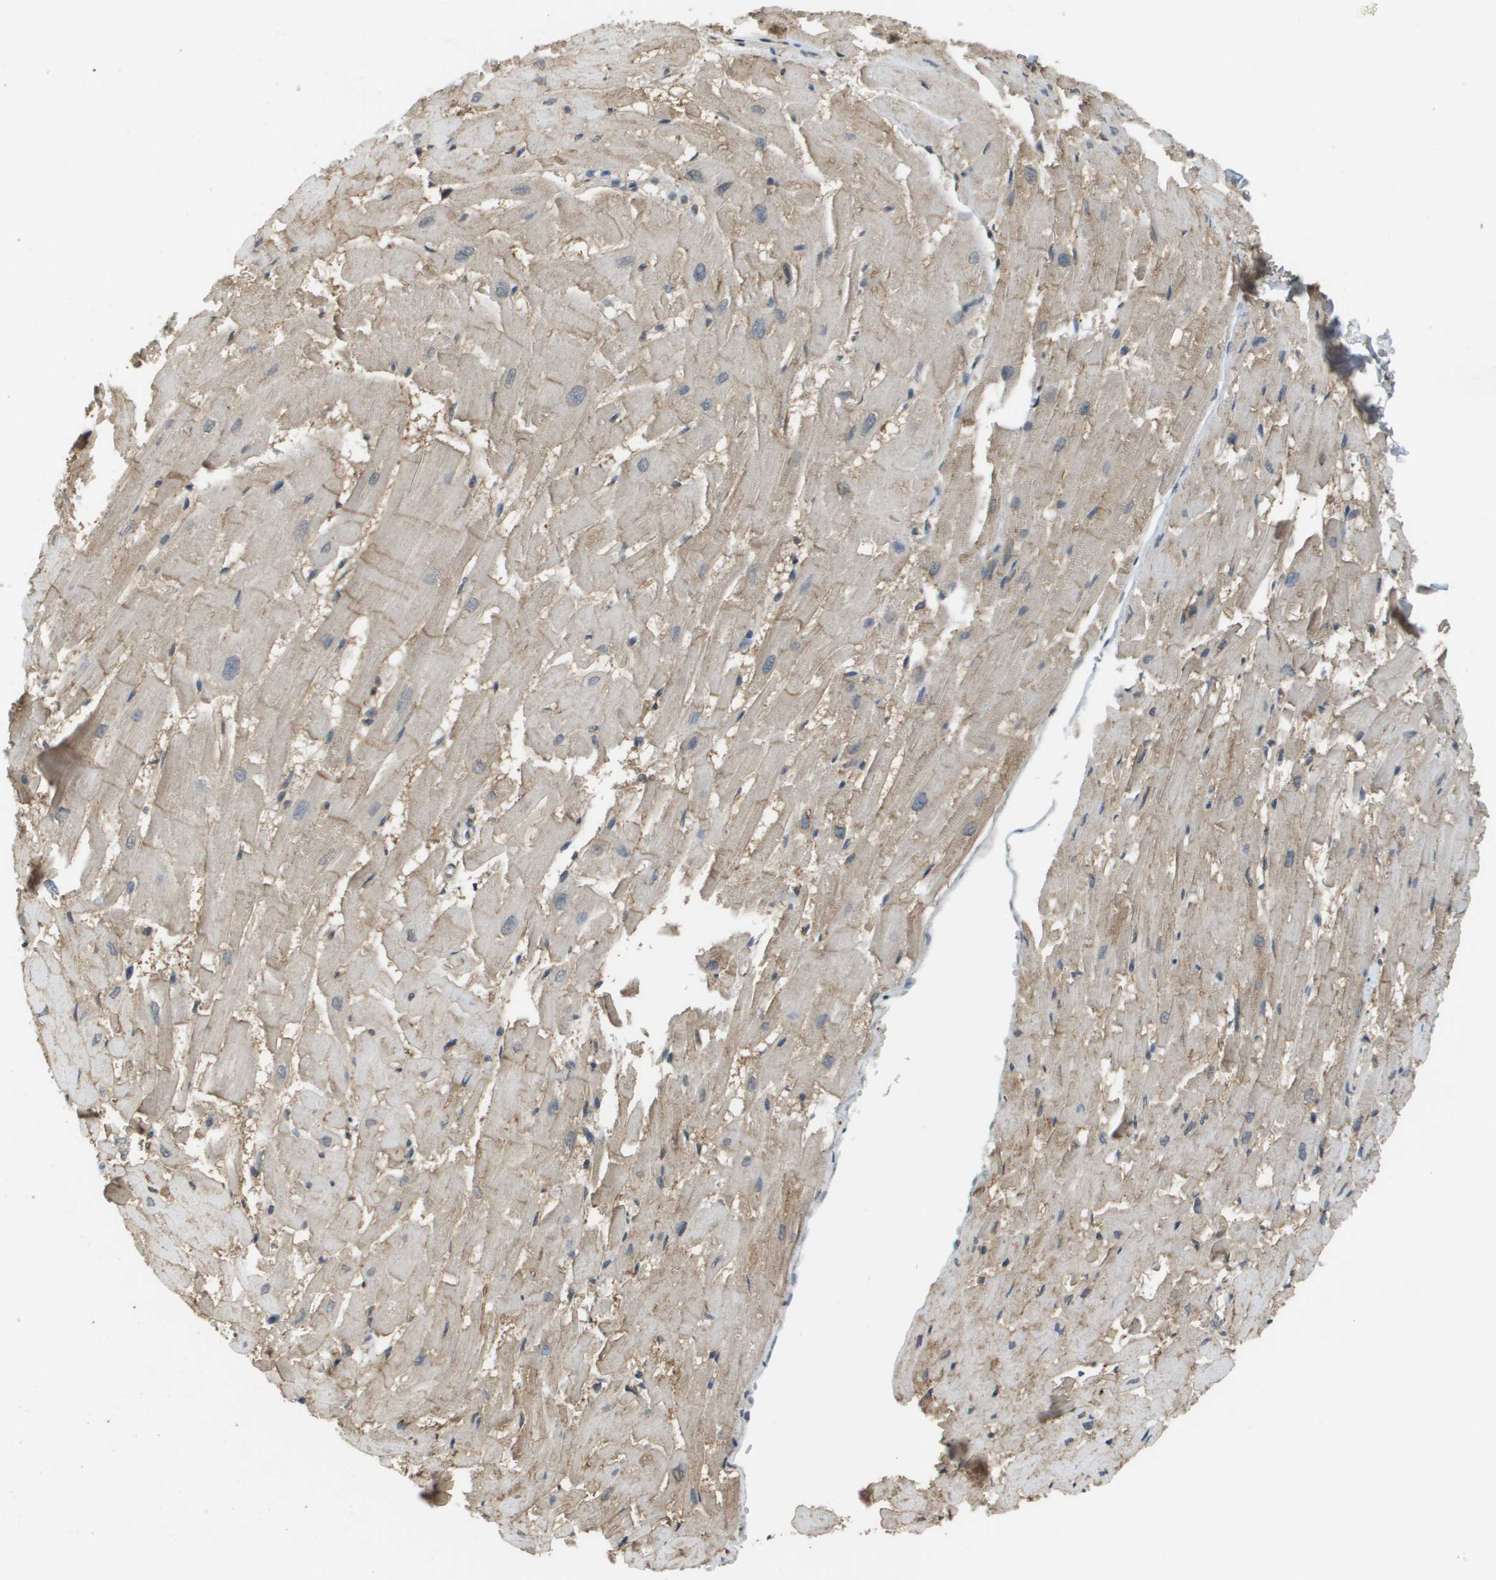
{"staining": {"intensity": "weak", "quantity": "25%-75%", "location": "cytoplasmic/membranous"}, "tissue": "heart muscle", "cell_type": "Cardiomyocytes", "image_type": "normal", "snomed": [{"axis": "morphology", "description": "Normal tissue, NOS"}, {"axis": "topography", "description": "Heart"}], "caption": "Immunohistochemical staining of normal human heart muscle reveals weak cytoplasmic/membranous protein staining in approximately 25%-75% of cardiomyocytes.", "gene": "NDRG2", "patient": {"sex": "female", "age": 19}}